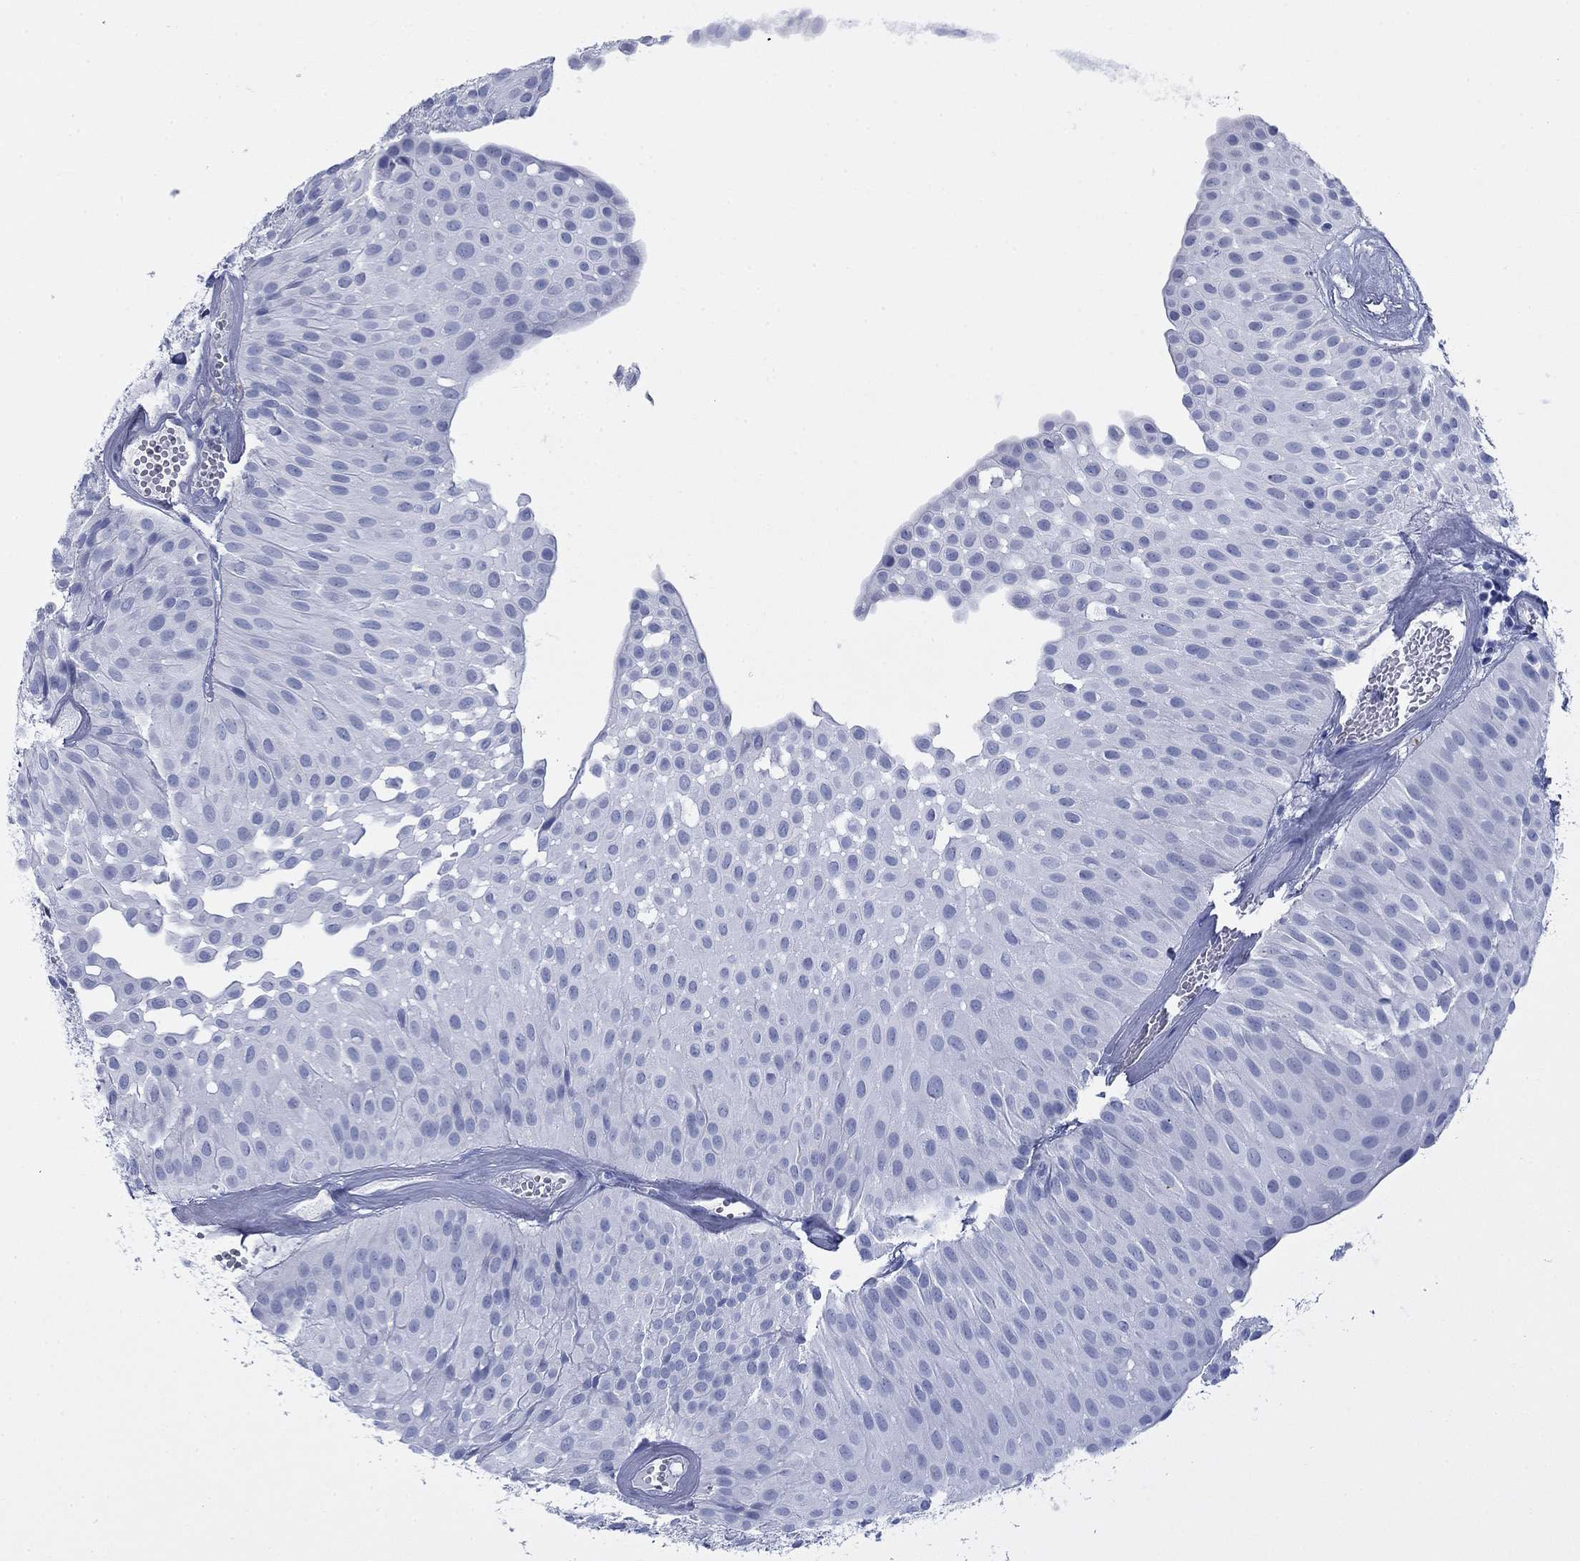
{"staining": {"intensity": "negative", "quantity": "none", "location": "none"}, "tissue": "urothelial cancer", "cell_type": "Tumor cells", "image_type": "cancer", "snomed": [{"axis": "morphology", "description": "Urothelial carcinoma, Low grade"}, {"axis": "topography", "description": "Urinary bladder"}], "caption": "This is a image of immunohistochemistry (IHC) staining of urothelial cancer, which shows no positivity in tumor cells.", "gene": "DNAL1", "patient": {"sex": "male", "age": 64}}